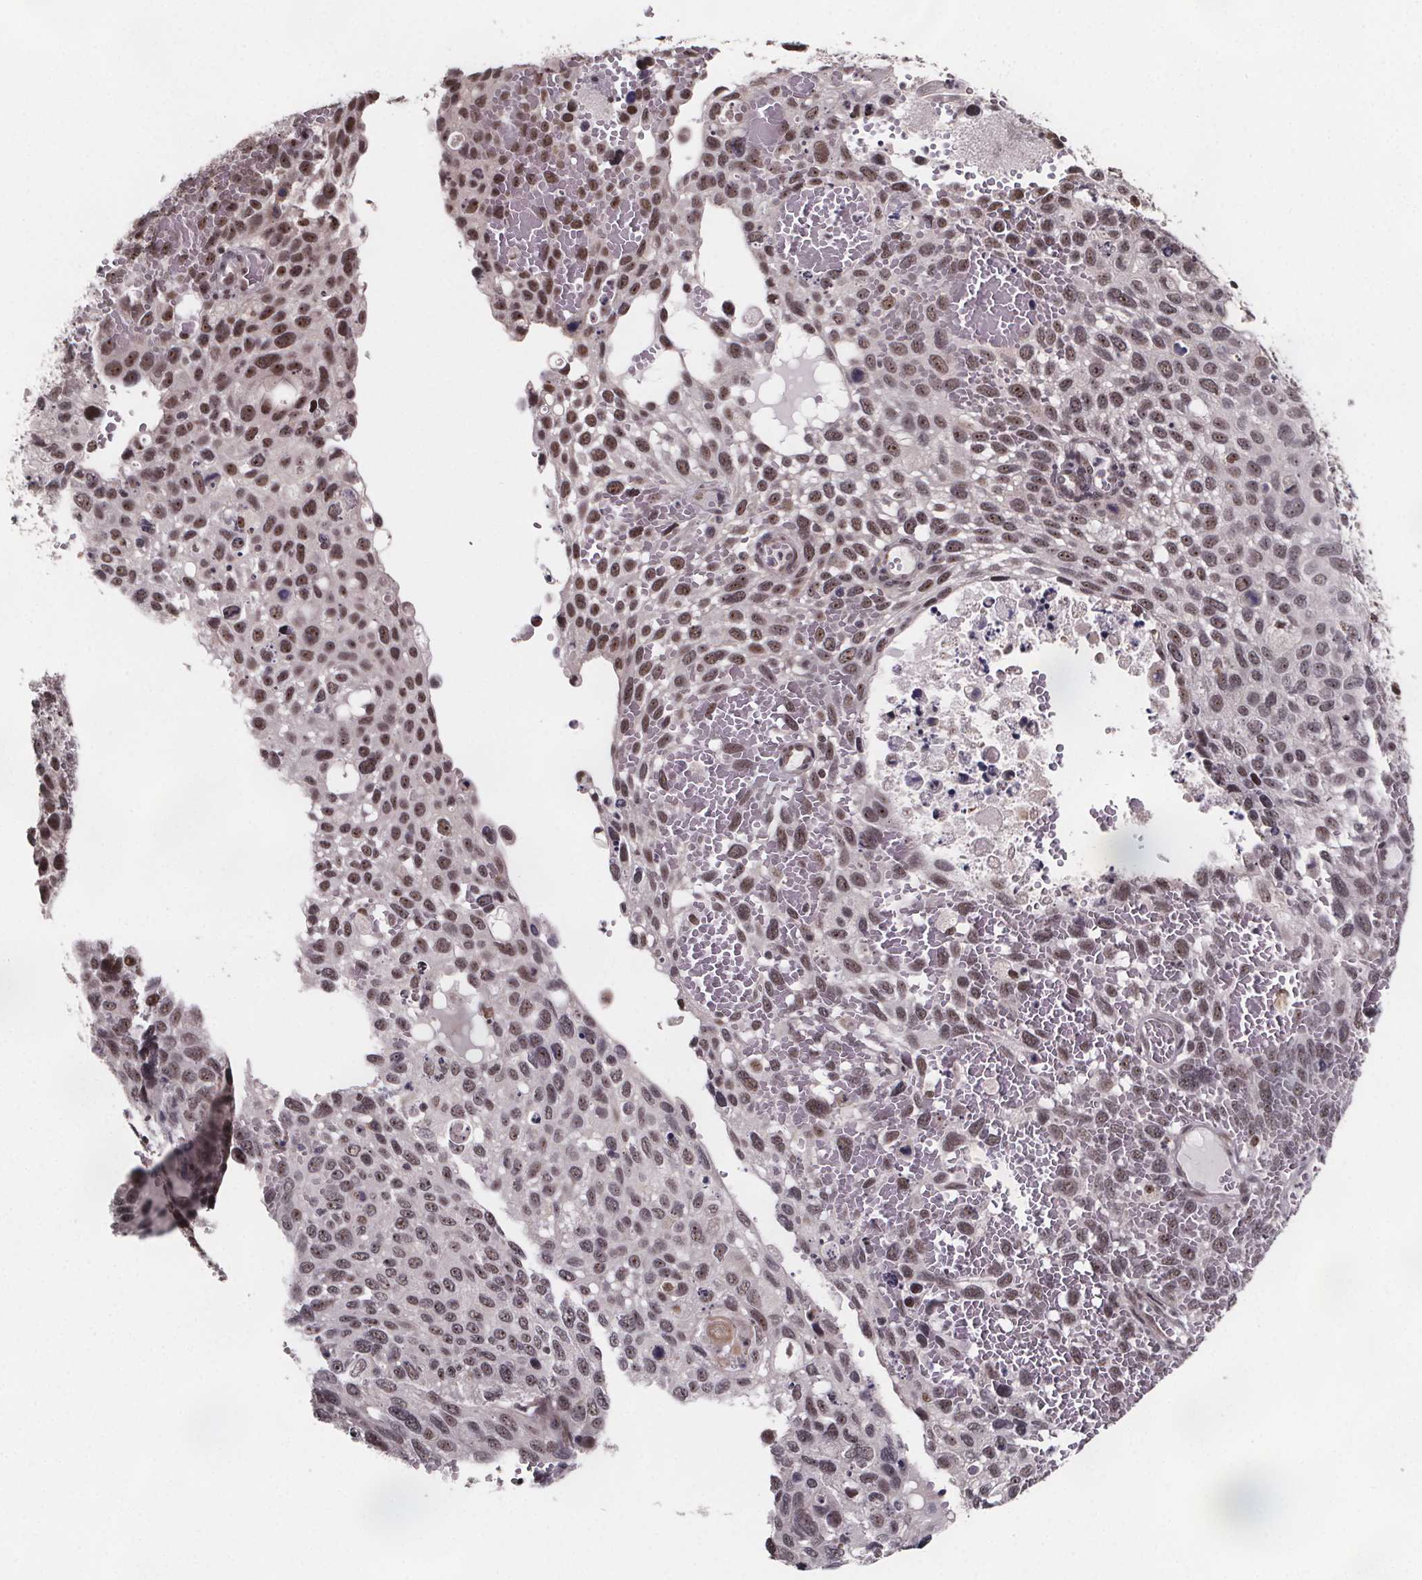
{"staining": {"intensity": "moderate", "quantity": ">75%", "location": "nuclear"}, "tissue": "cervical cancer", "cell_type": "Tumor cells", "image_type": "cancer", "snomed": [{"axis": "morphology", "description": "Squamous cell carcinoma, NOS"}, {"axis": "topography", "description": "Cervix"}], "caption": "Protein expression analysis of cervical cancer (squamous cell carcinoma) exhibits moderate nuclear expression in about >75% of tumor cells.", "gene": "U2SURP", "patient": {"sex": "female", "age": 70}}